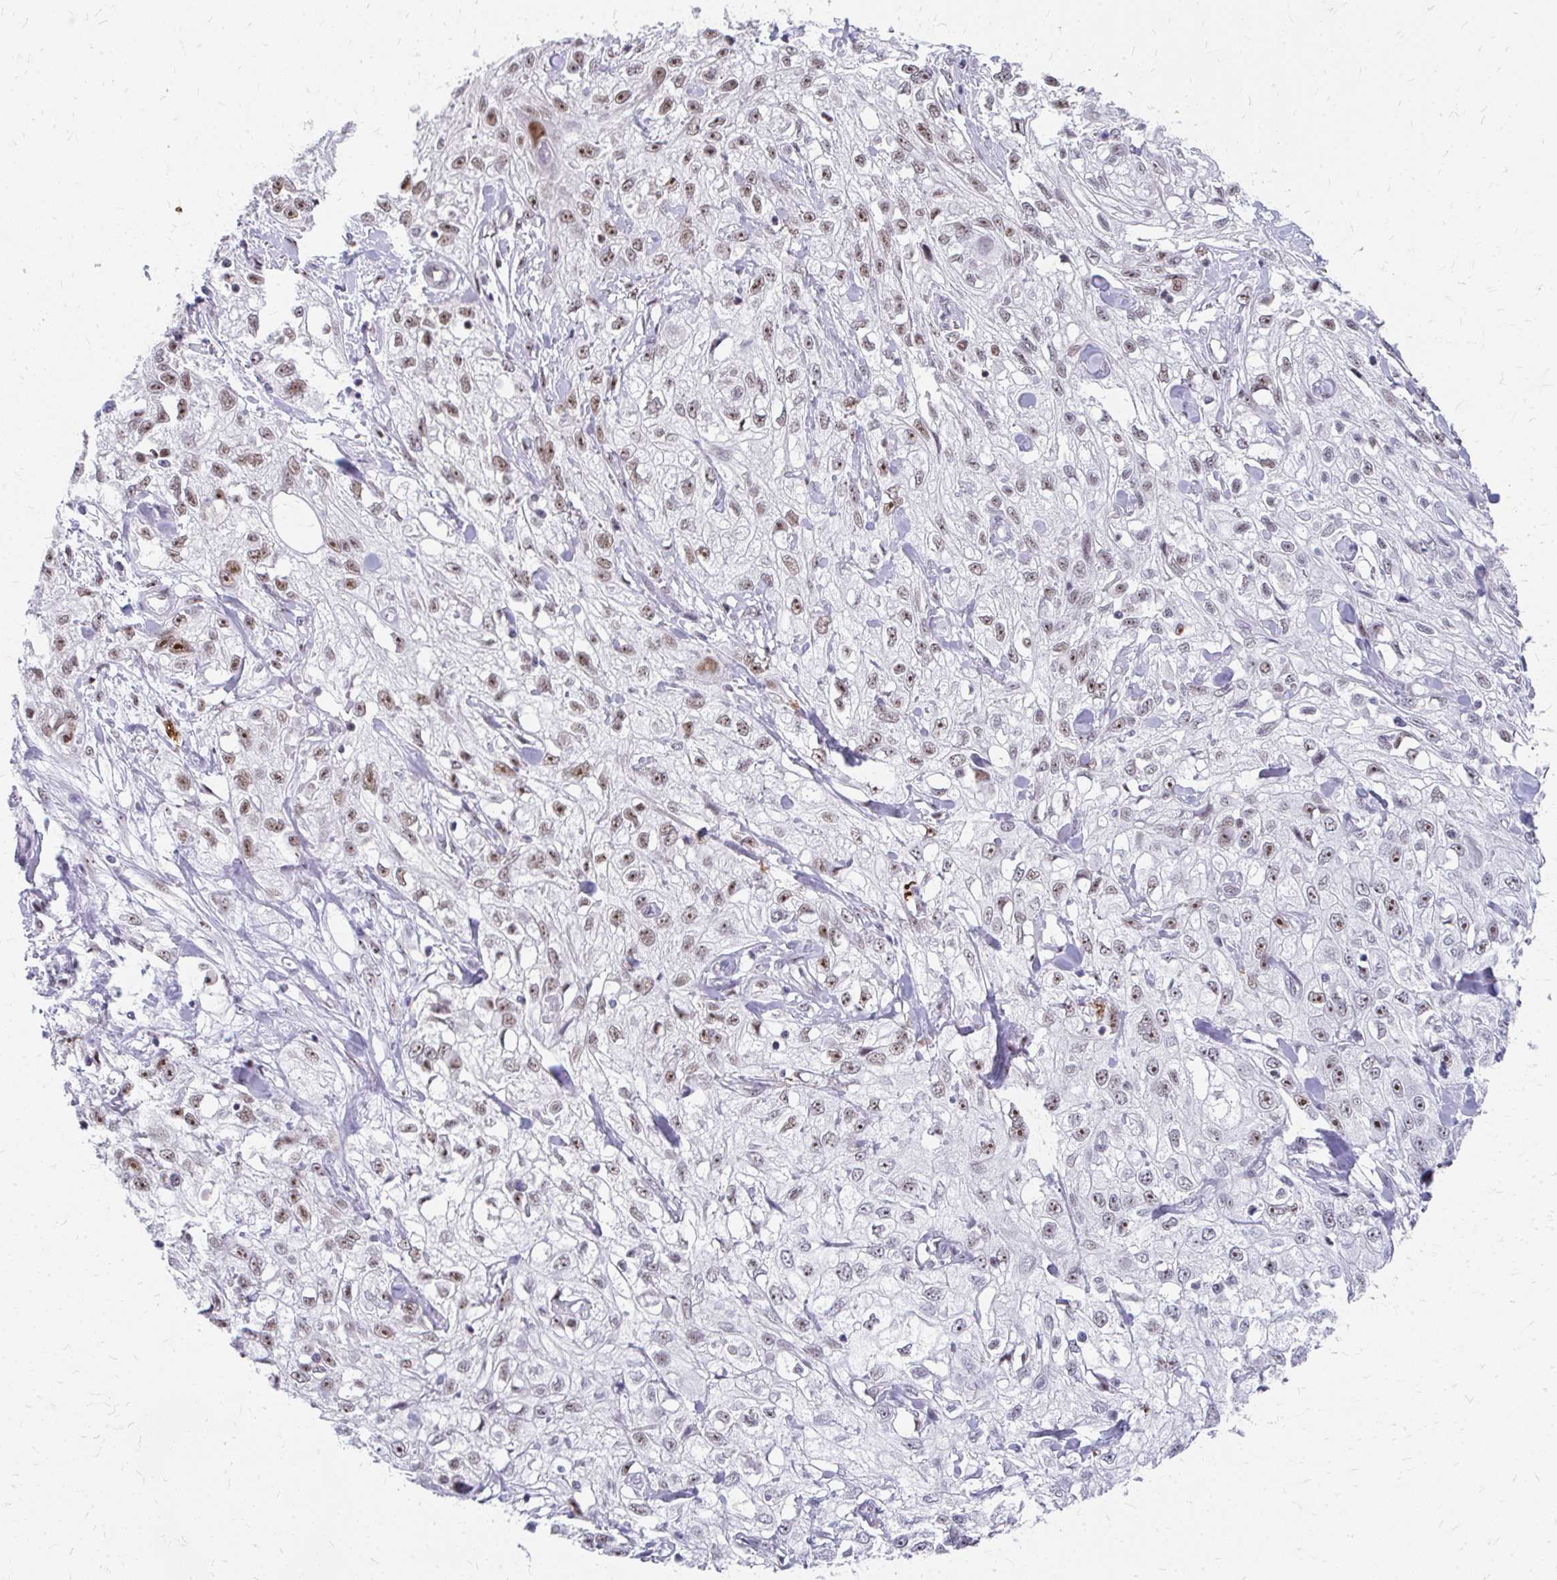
{"staining": {"intensity": "moderate", "quantity": "25%-75%", "location": "nuclear"}, "tissue": "skin cancer", "cell_type": "Tumor cells", "image_type": "cancer", "snomed": [{"axis": "morphology", "description": "Squamous cell carcinoma, NOS"}, {"axis": "topography", "description": "Skin"}, {"axis": "topography", "description": "Vulva"}], "caption": "Tumor cells reveal moderate nuclear staining in approximately 25%-75% of cells in skin cancer (squamous cell carcinoma).", "gene": "GTF2H1", "patient": {"sex": "female", "age": 86}}